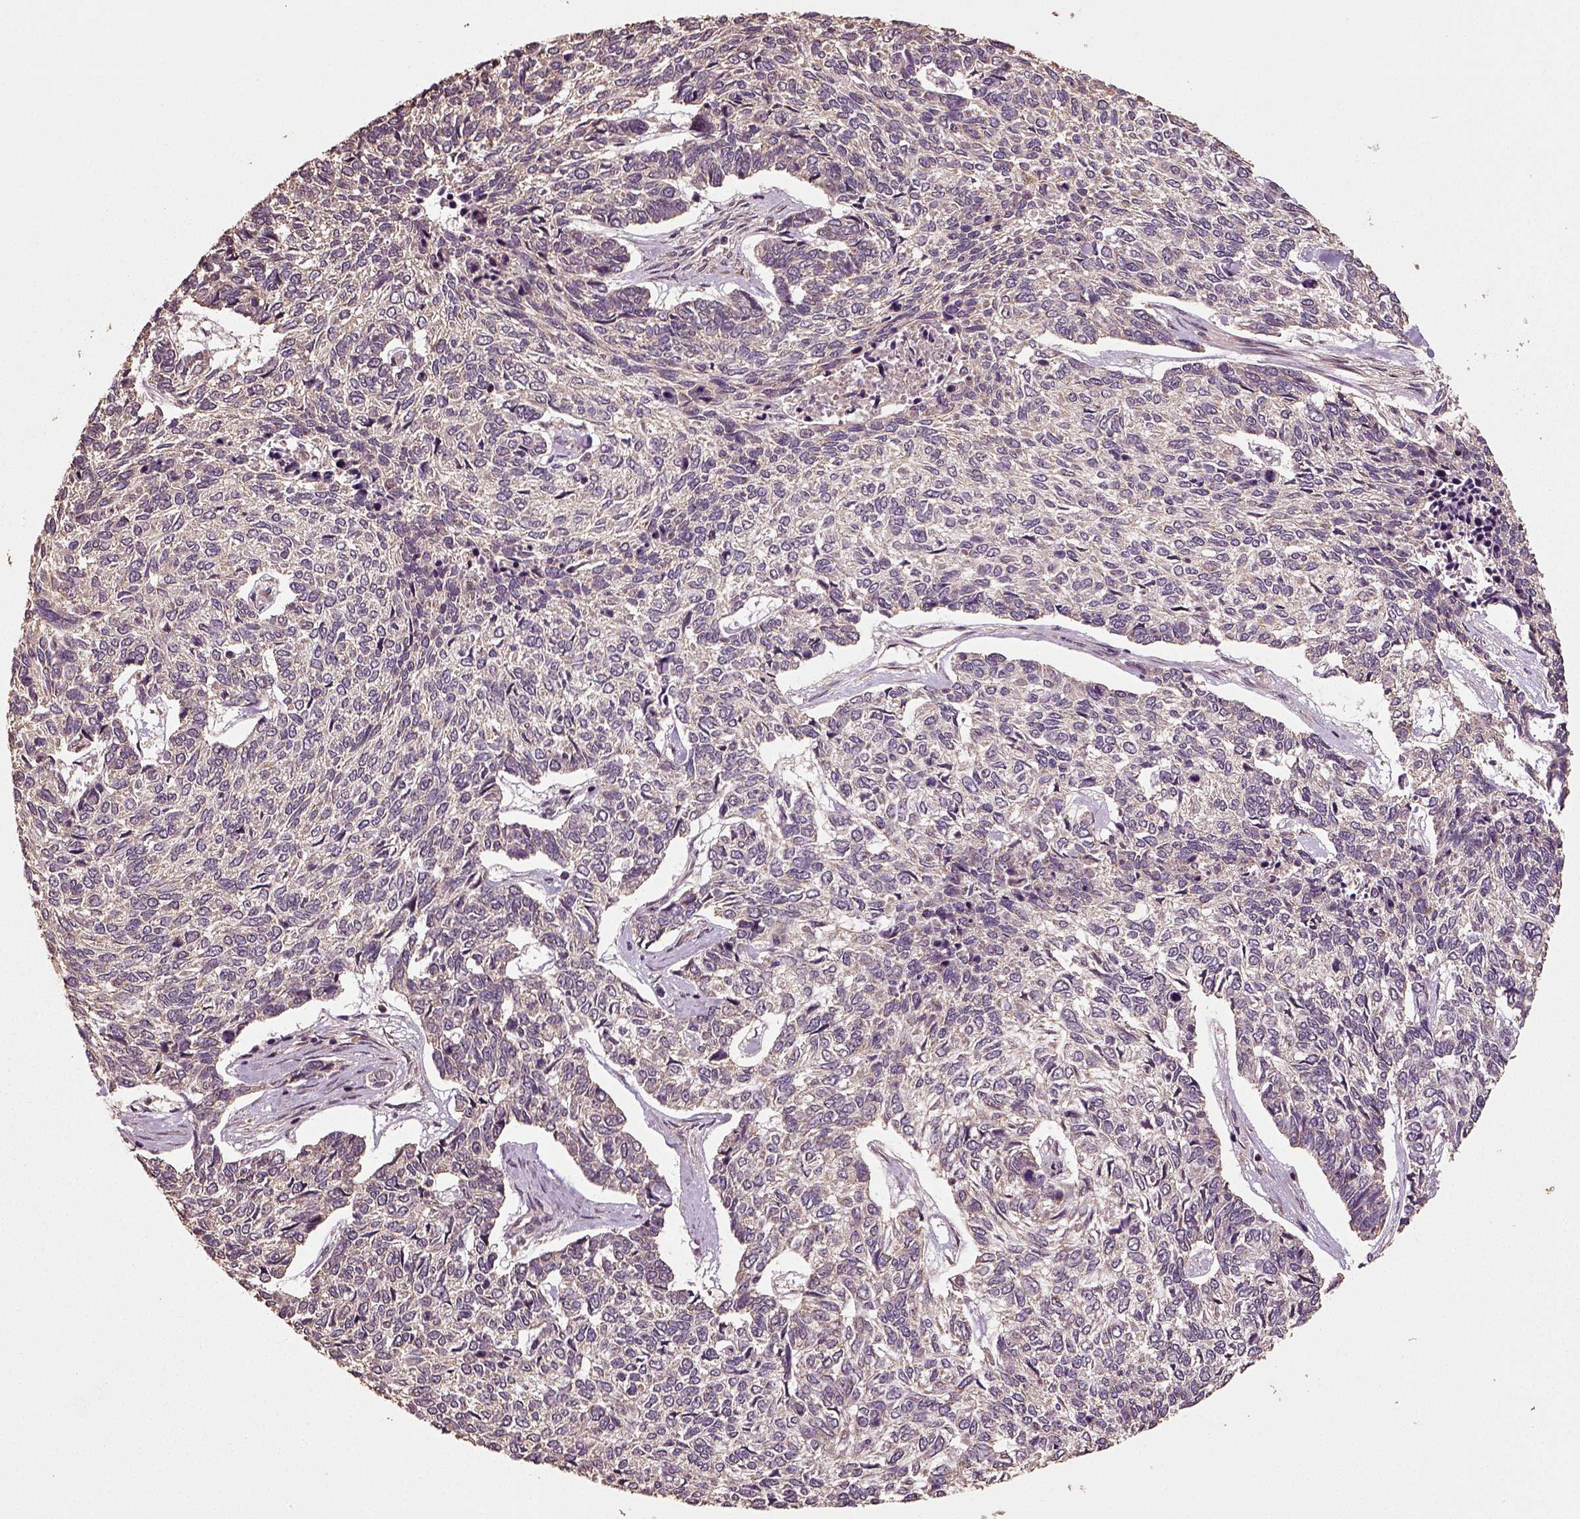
{"staining": {"intensity": "negative", "quantity": "none", "location": "none"}, "tissue": "skin cancer", "cell_type": "Tumor cells", "image_type": "cancer", "snomed": [{"axis": "morphology", "description": "Basal cell carcinoma"}, {"axis": "topography", "description": "Skin"}], "caption": "Basal cell carcinoma (skin) was stained to show a protein in brown. There is no significant expression in tumor cells.", "gene": "ERV3-1", "patient": {"sex": "female", "age": 65}}